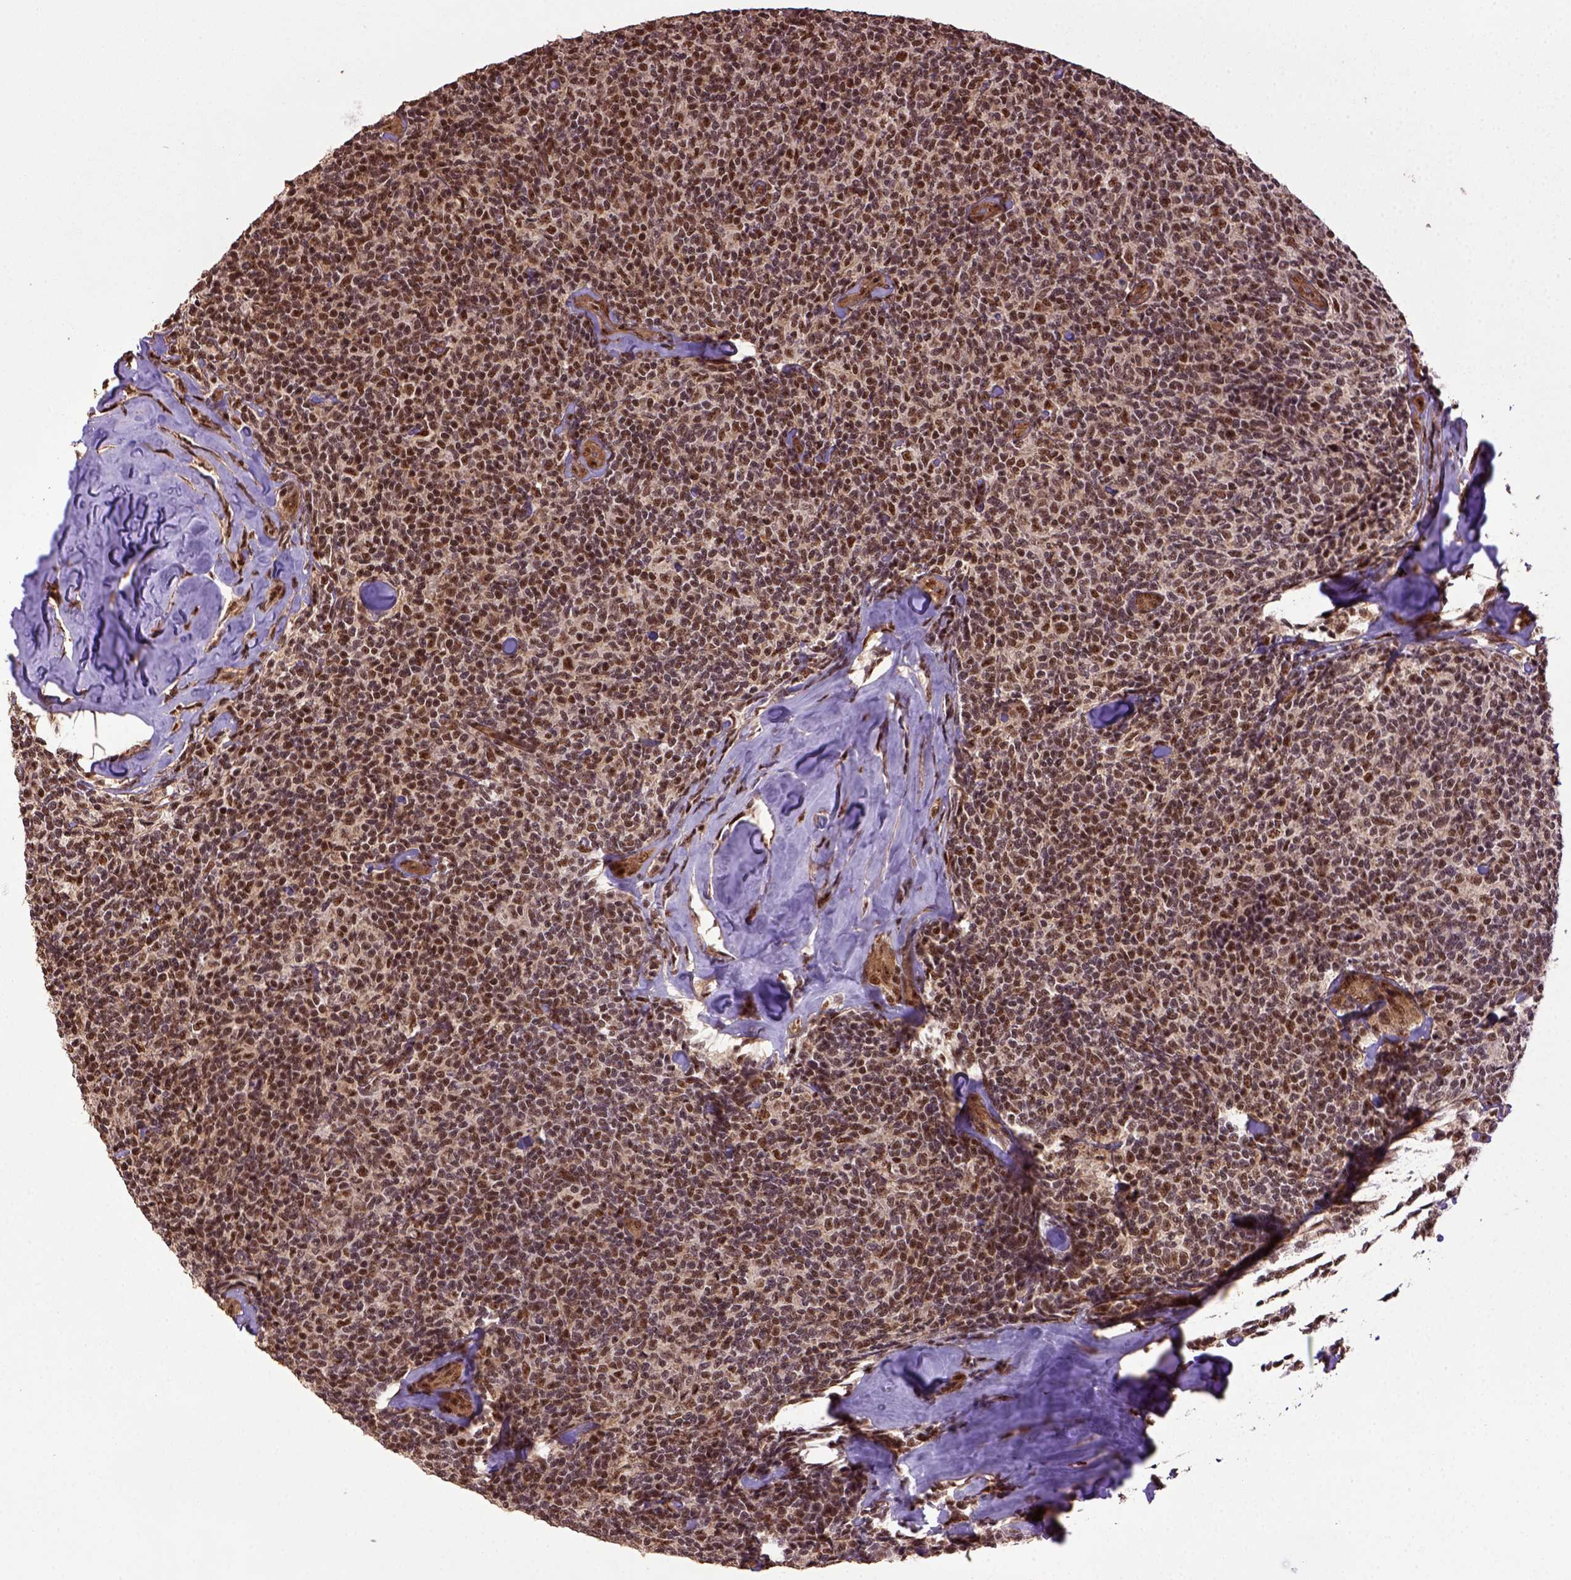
{"staining": {"intensity": "strong", "quantity": ">75%", "location": "nuclear"}, "tissue": "lymphoma", "cell_type": "Tumor cells", "image_type": "cancer", "snomed": [{"axis": "morphology", "description": "Malignant lymphoma, non-Hodgkin's type, Low grade"}, {"axis": "topography", "description": "Lymph node"}], "caption": "IHC photomicrograph of human malignant lymphoma, non-Hodgkin's type (low-grade) stained for a protein (brown), which shows high levels of strong nuclear staining in about >75% of tumor cells.", "gene": "PPIG", "patient": {"sex": "female", "age": 56}}